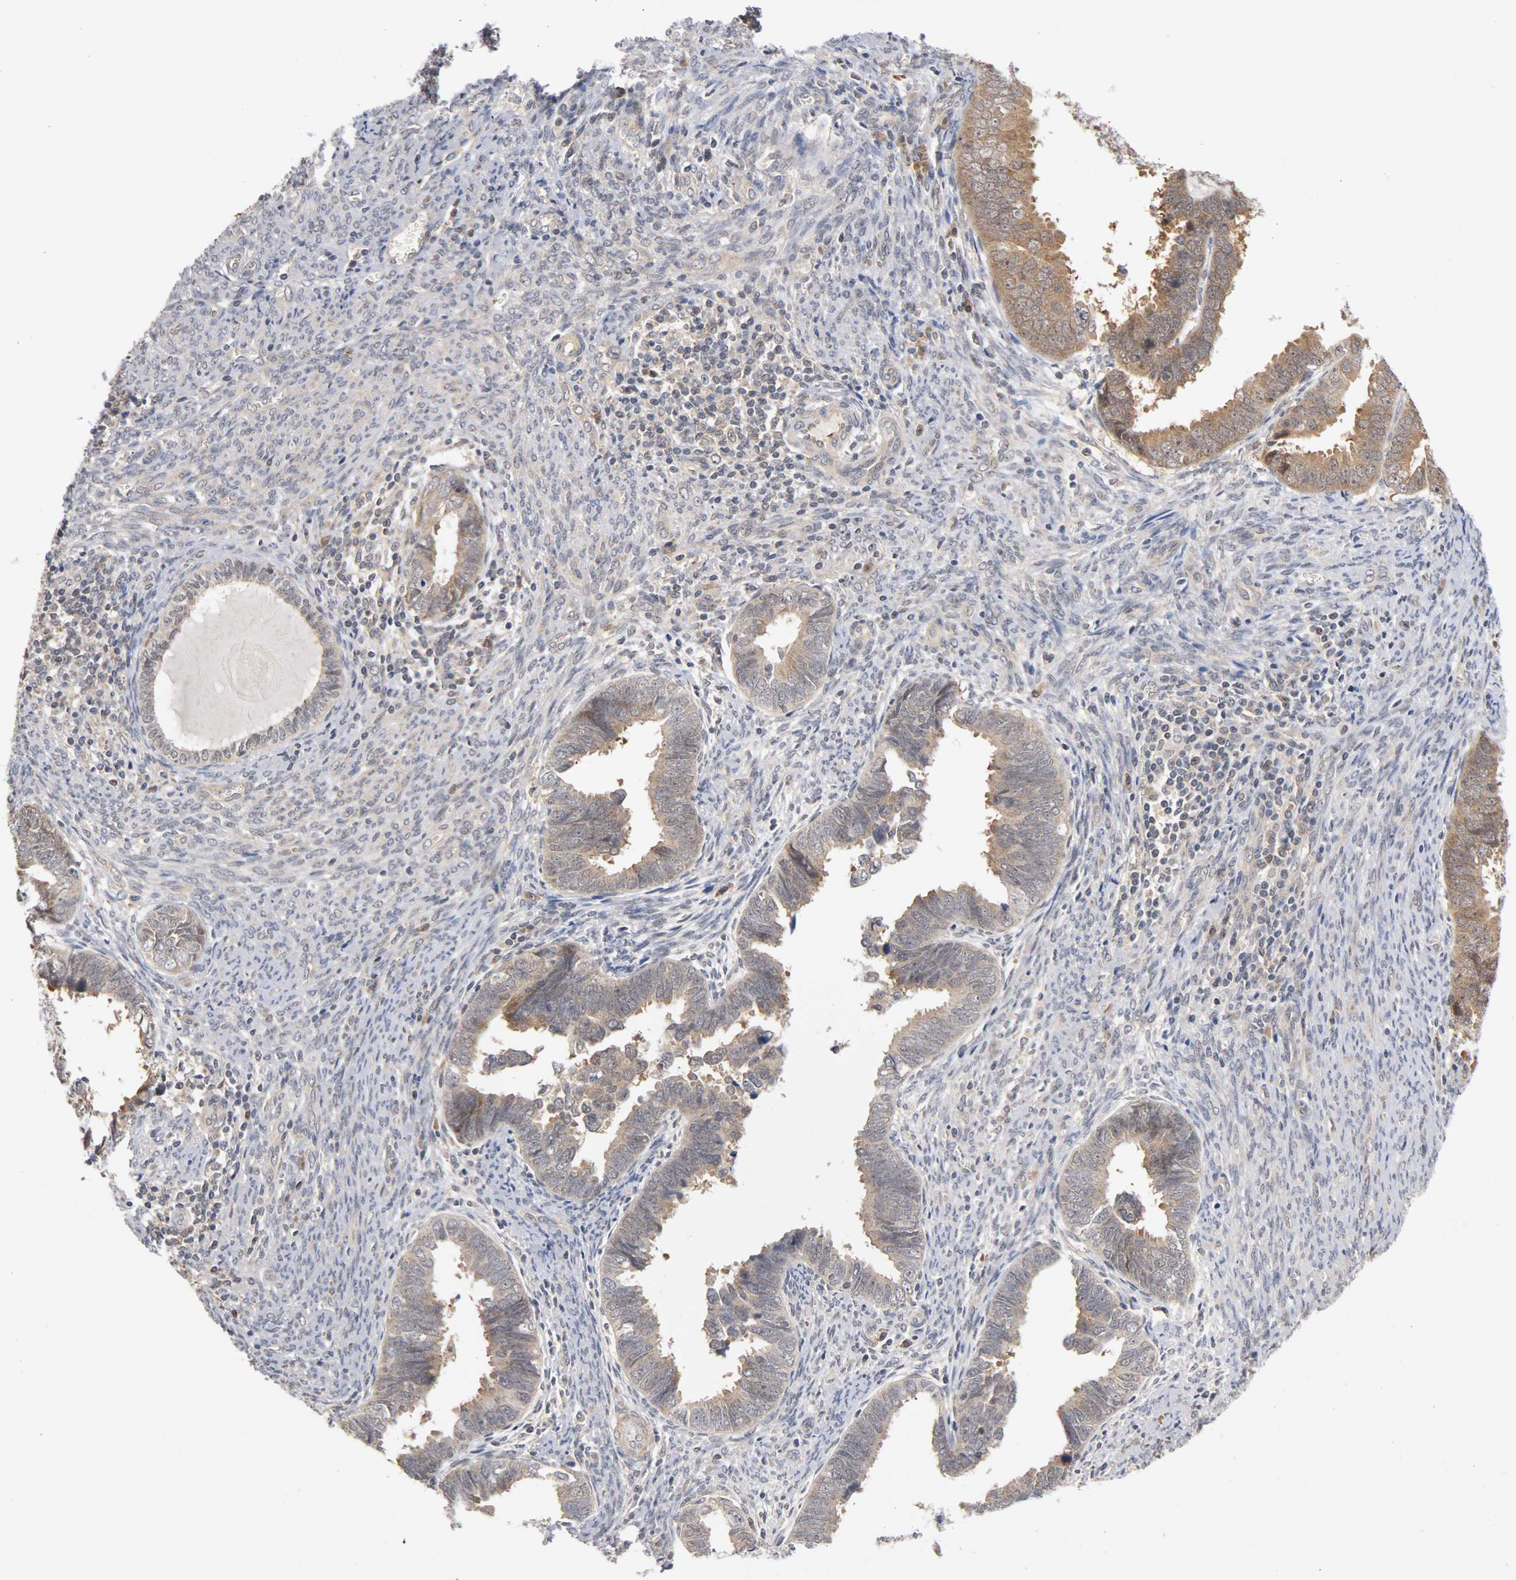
{"staining": {"intensity": "moderate", "quantity": "25%-75%", "location": "cytoplasmic/membranous,nuclear"}, "tissue": "endometrial cancer", "cell_type": "Tumor cells", "image_type": "cancer", "snomed": [{"axis": "morphology", "description": "Adenocarcinoma, NOS"}, {"axis": "topography", "description": "Endometrium"}], "caption": "Protein expression analysis of human adenocarcinoma (endometrial) reveals moderate cytoplasmic/membranous and nuclear expression in approximately 25%-75% of tumor cells. (Stains: DAB (3,3'-diaminobenzidine) in brown, nuclei in blue, Microscopy: brightfield microscopy at high magnification).", "gene": "UBE2M", "patient": {"sex": "female", "age": 75}}